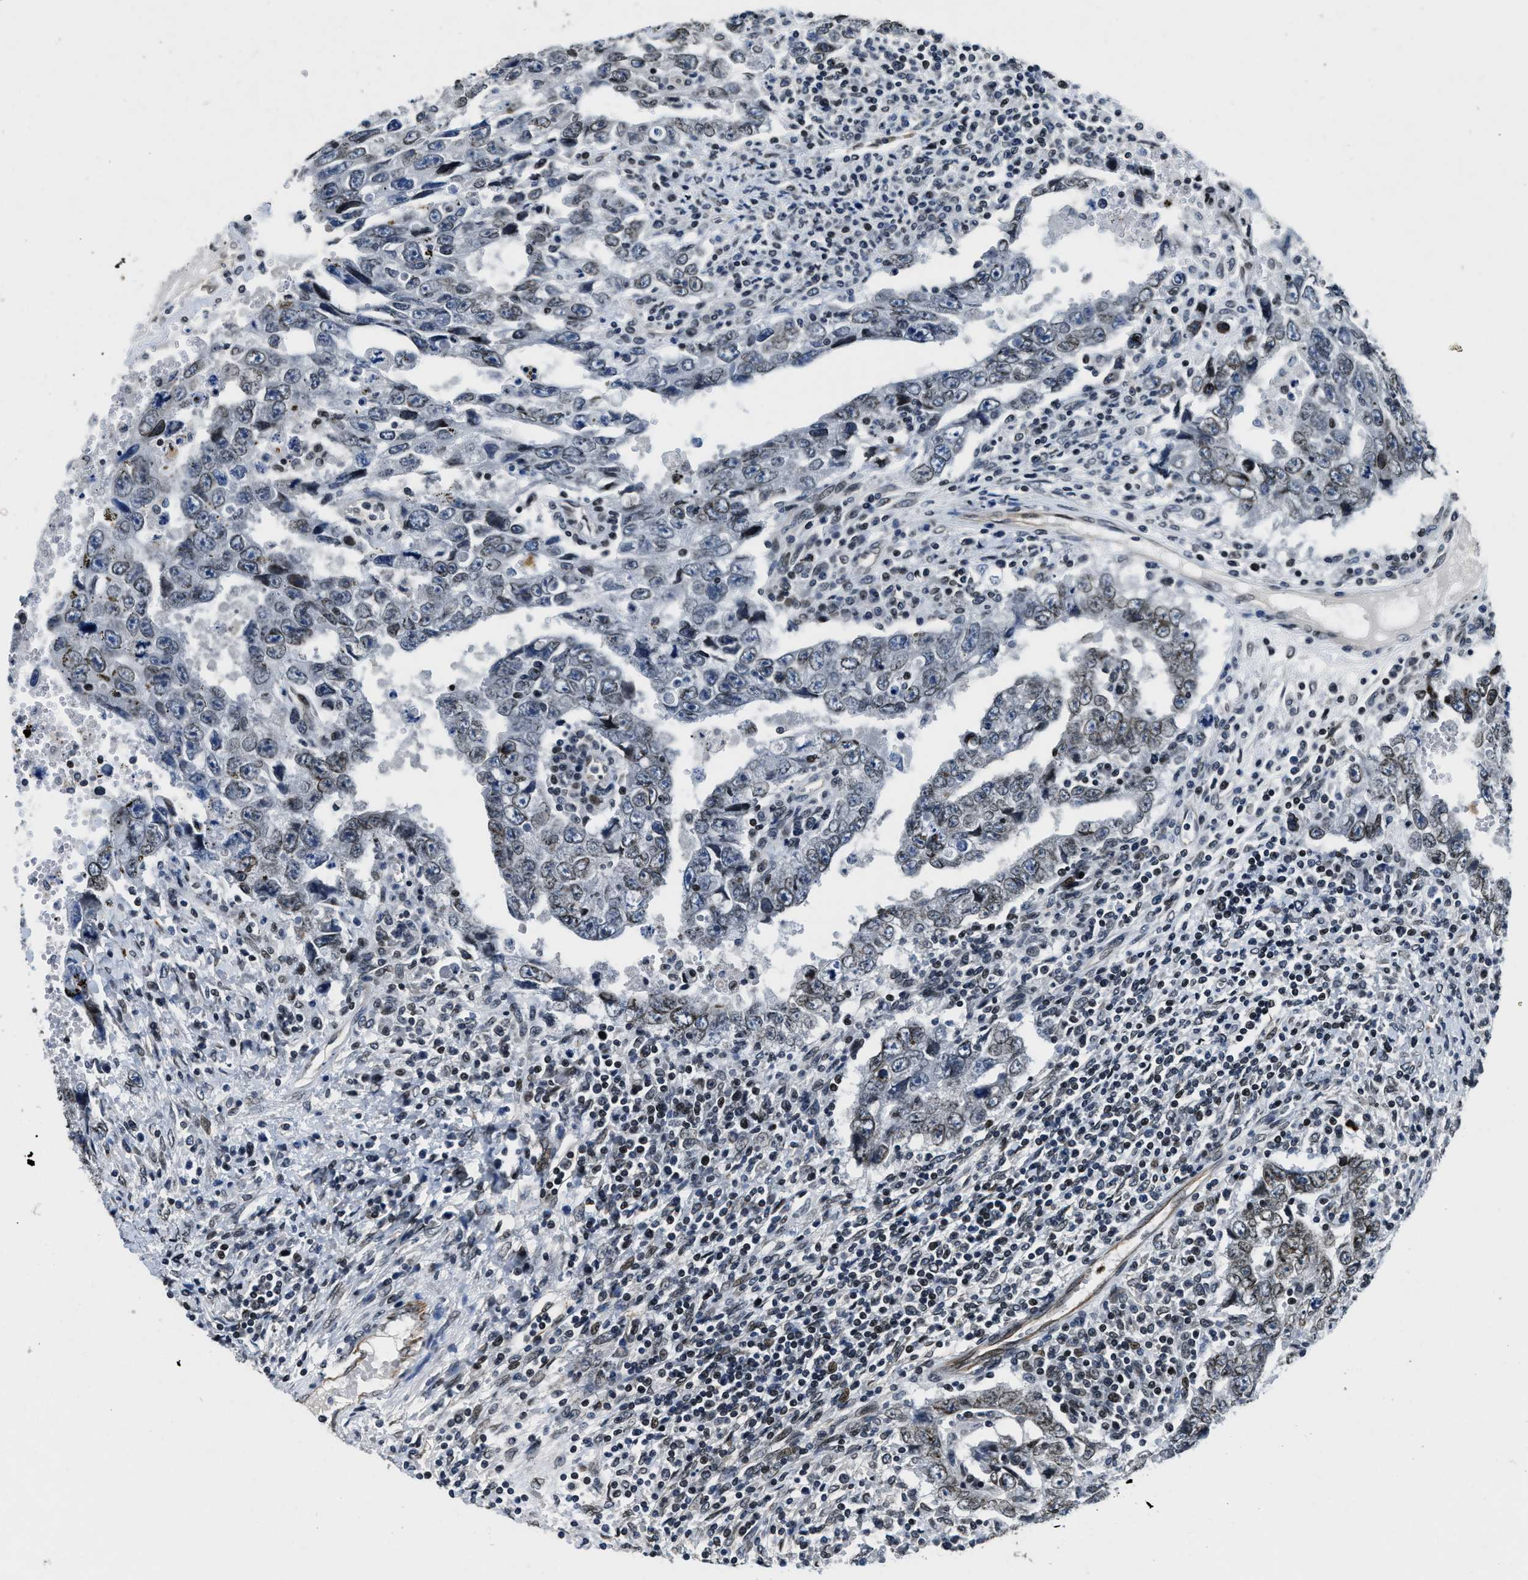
{"staining": {"intensity": "weak", "quantity": ">75%", "location": "cytoplasmic/membranous,nuclear"}, "tissue": "testis cancer", "cell_type": "Tumor cells", "image_type": "cancer", "snomed": [{"axis": "morphology", "description": "Carcinoma, Embryonal, NOS"}, {"axis": "topography", "description": "Testis"}], "caption": "Human testis cancer stained with a brown dye demonstrates weak cytoplasmic/membranous and nuclear positive staining in approximately >75% of tumor cells.", "gene": "ZC3HC1", "patient": {"sex": "male", "age": 26}}